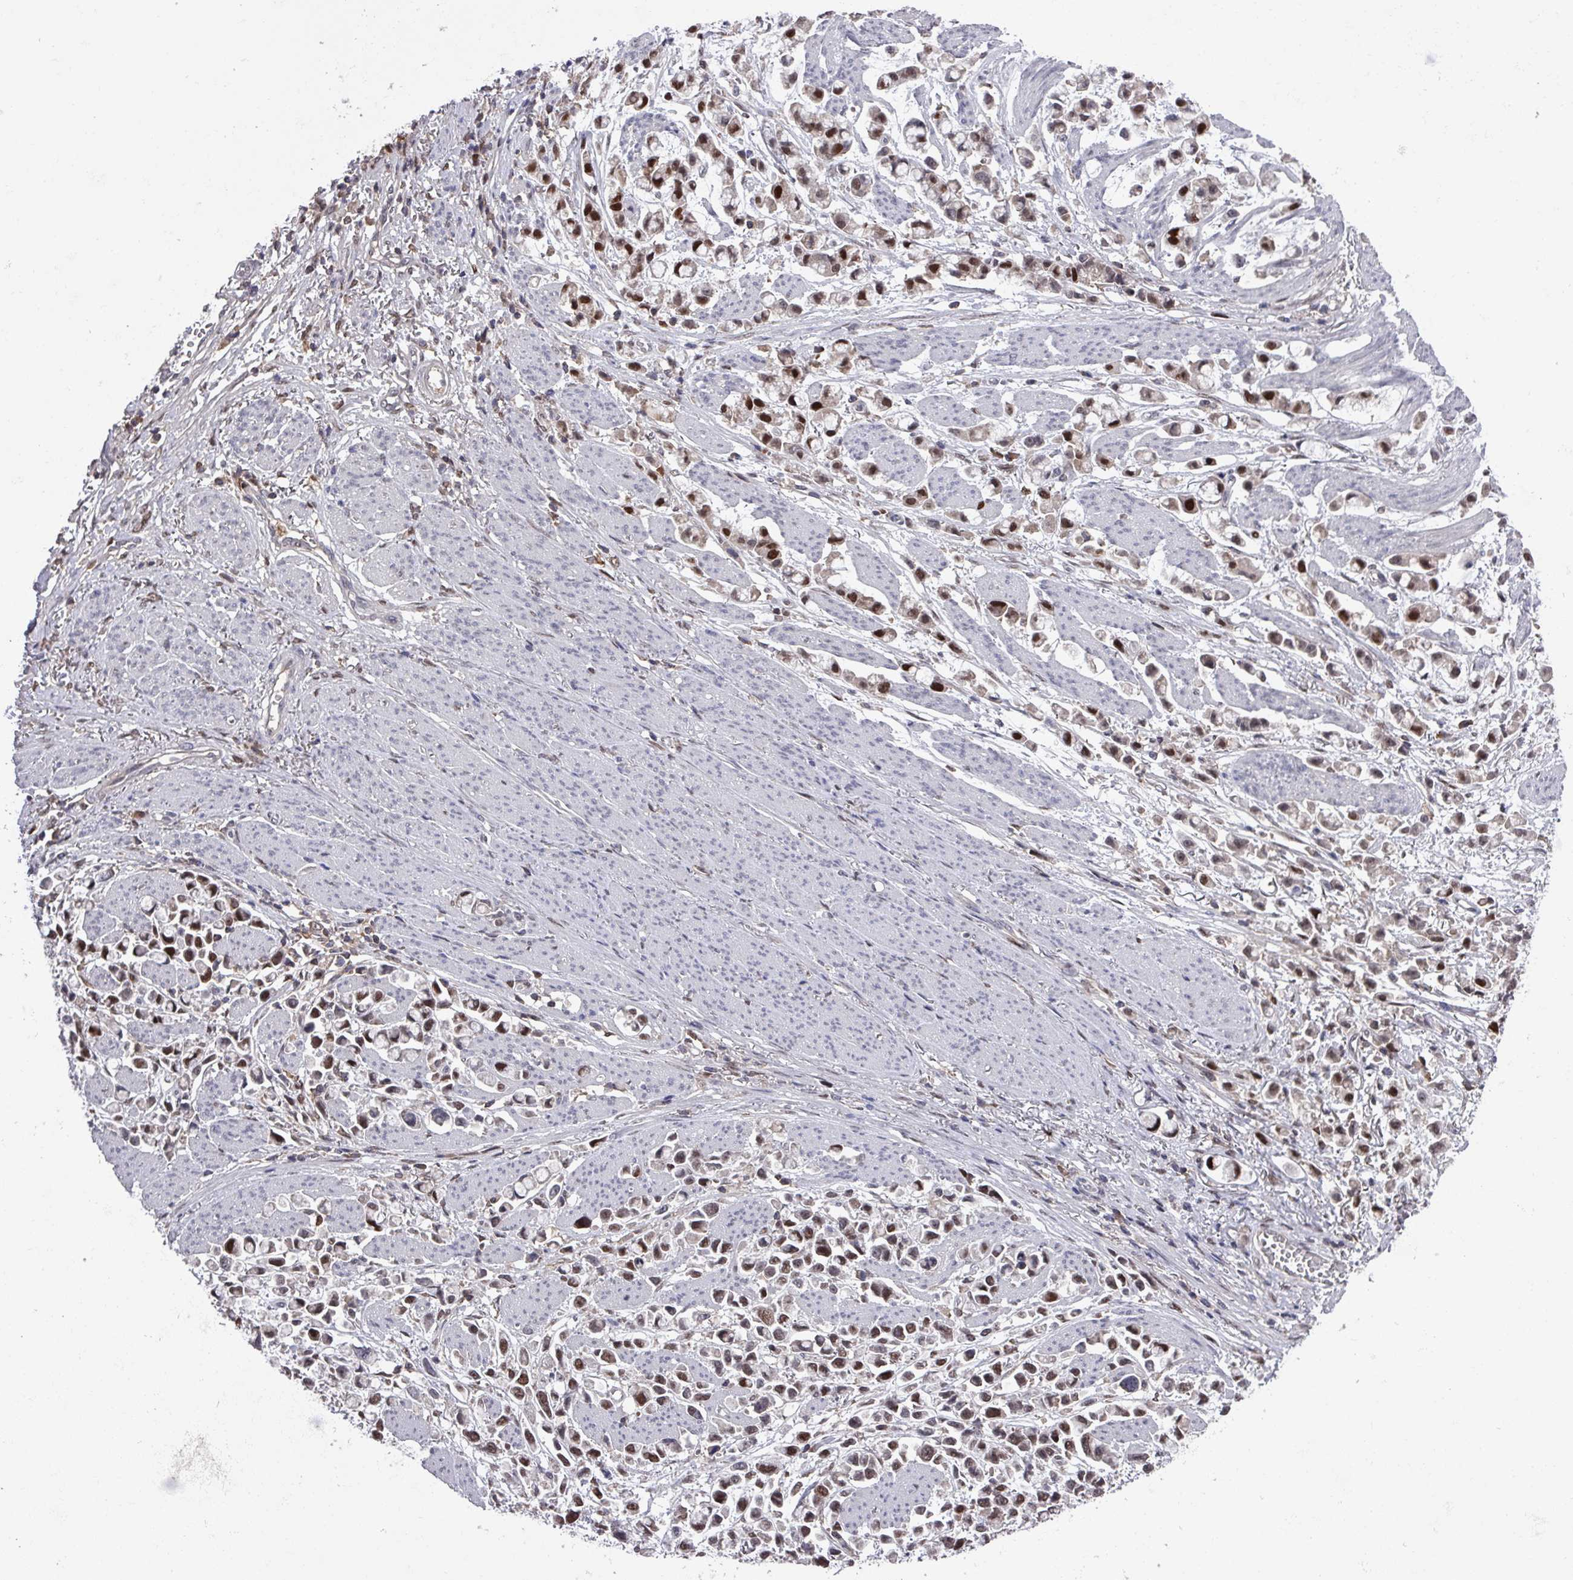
{"staining": {"intensity": "moderate", "quantity": ">75%", "location": "nuclear"}, "tissue": "stomach cancer", "cell_type": "Tumor cells", "image_type": "cancer", "snomed": [{"axis": "morphology", "description": "Adenocarcinoma, NOS"}, {"axis": "topography", "description": "Stomach"}], "caption": "Protein expression analysis of stomach cancer (adenocarcinoma) reveals moderate nuclear staining in about >75% of tumor cells. The protein is stained brown, and the nuclei are stained in blue (DAB (3,3'-diaminobenzidine) IHC with brightfield microscopy, high magnification).", "gene": "PRRX1", "patient": {"sex": "female", "age": 81}}